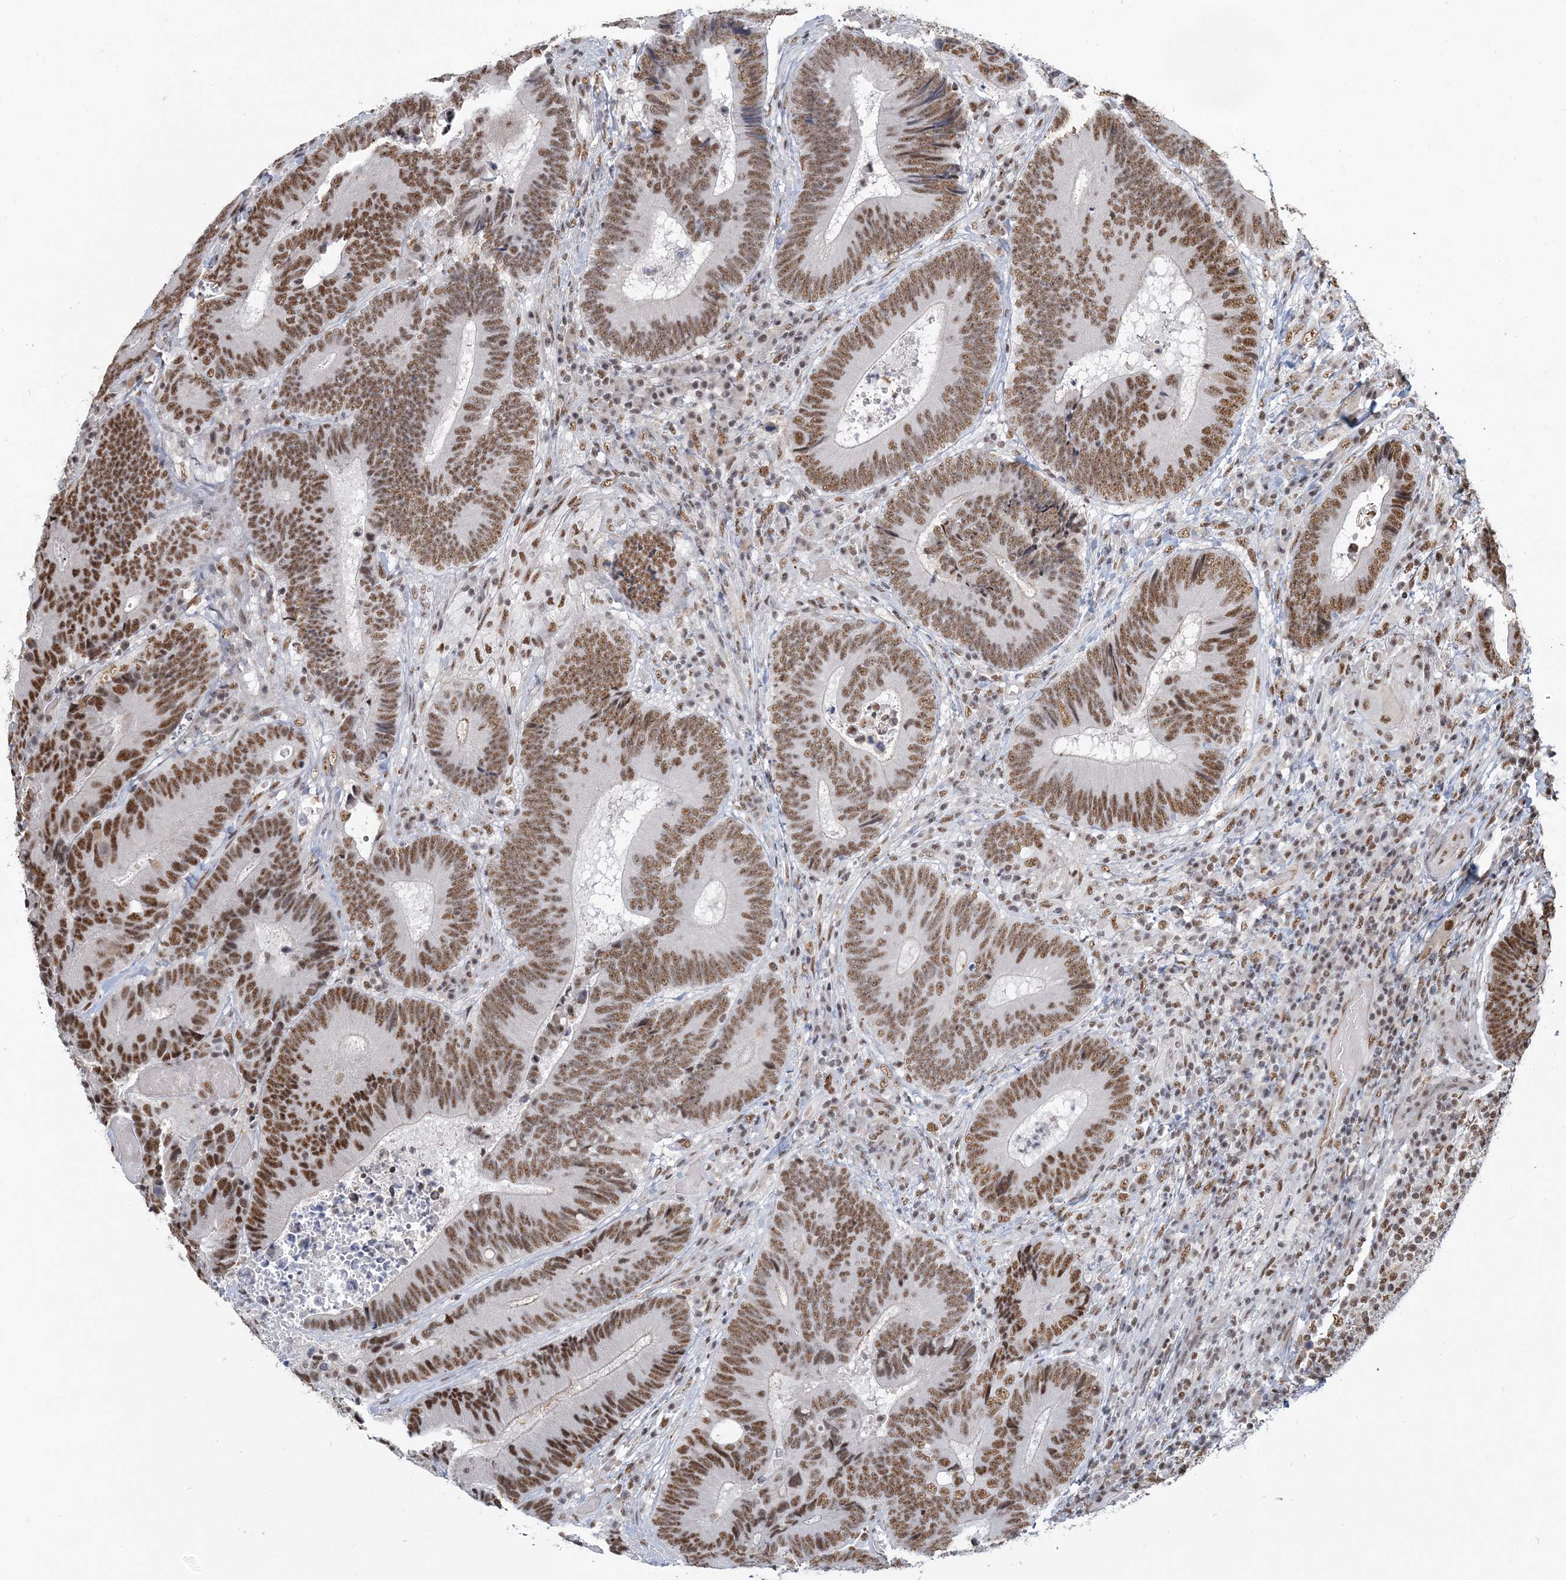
{"staining": {"intensity": "moderate", "quantity": ">75%", "location": "nuclear"}, "tissue": "colorectal cancer", "cell_type": "Tumor cells", "image_type": "cancer", "snomed": [{"axis": "morphology", "description": "Adenocarcinoma, NOS"}, {"axis": "topography", "description": "Colon"}], "caption": "Adenocarcinoma (colorectal) stained for a protein (brown) demonstrates moderate nuclear positive expression in about >75% of tumor cells.", "gene": "PLRG1", "patient": {"sex": "female", "age": 78}}